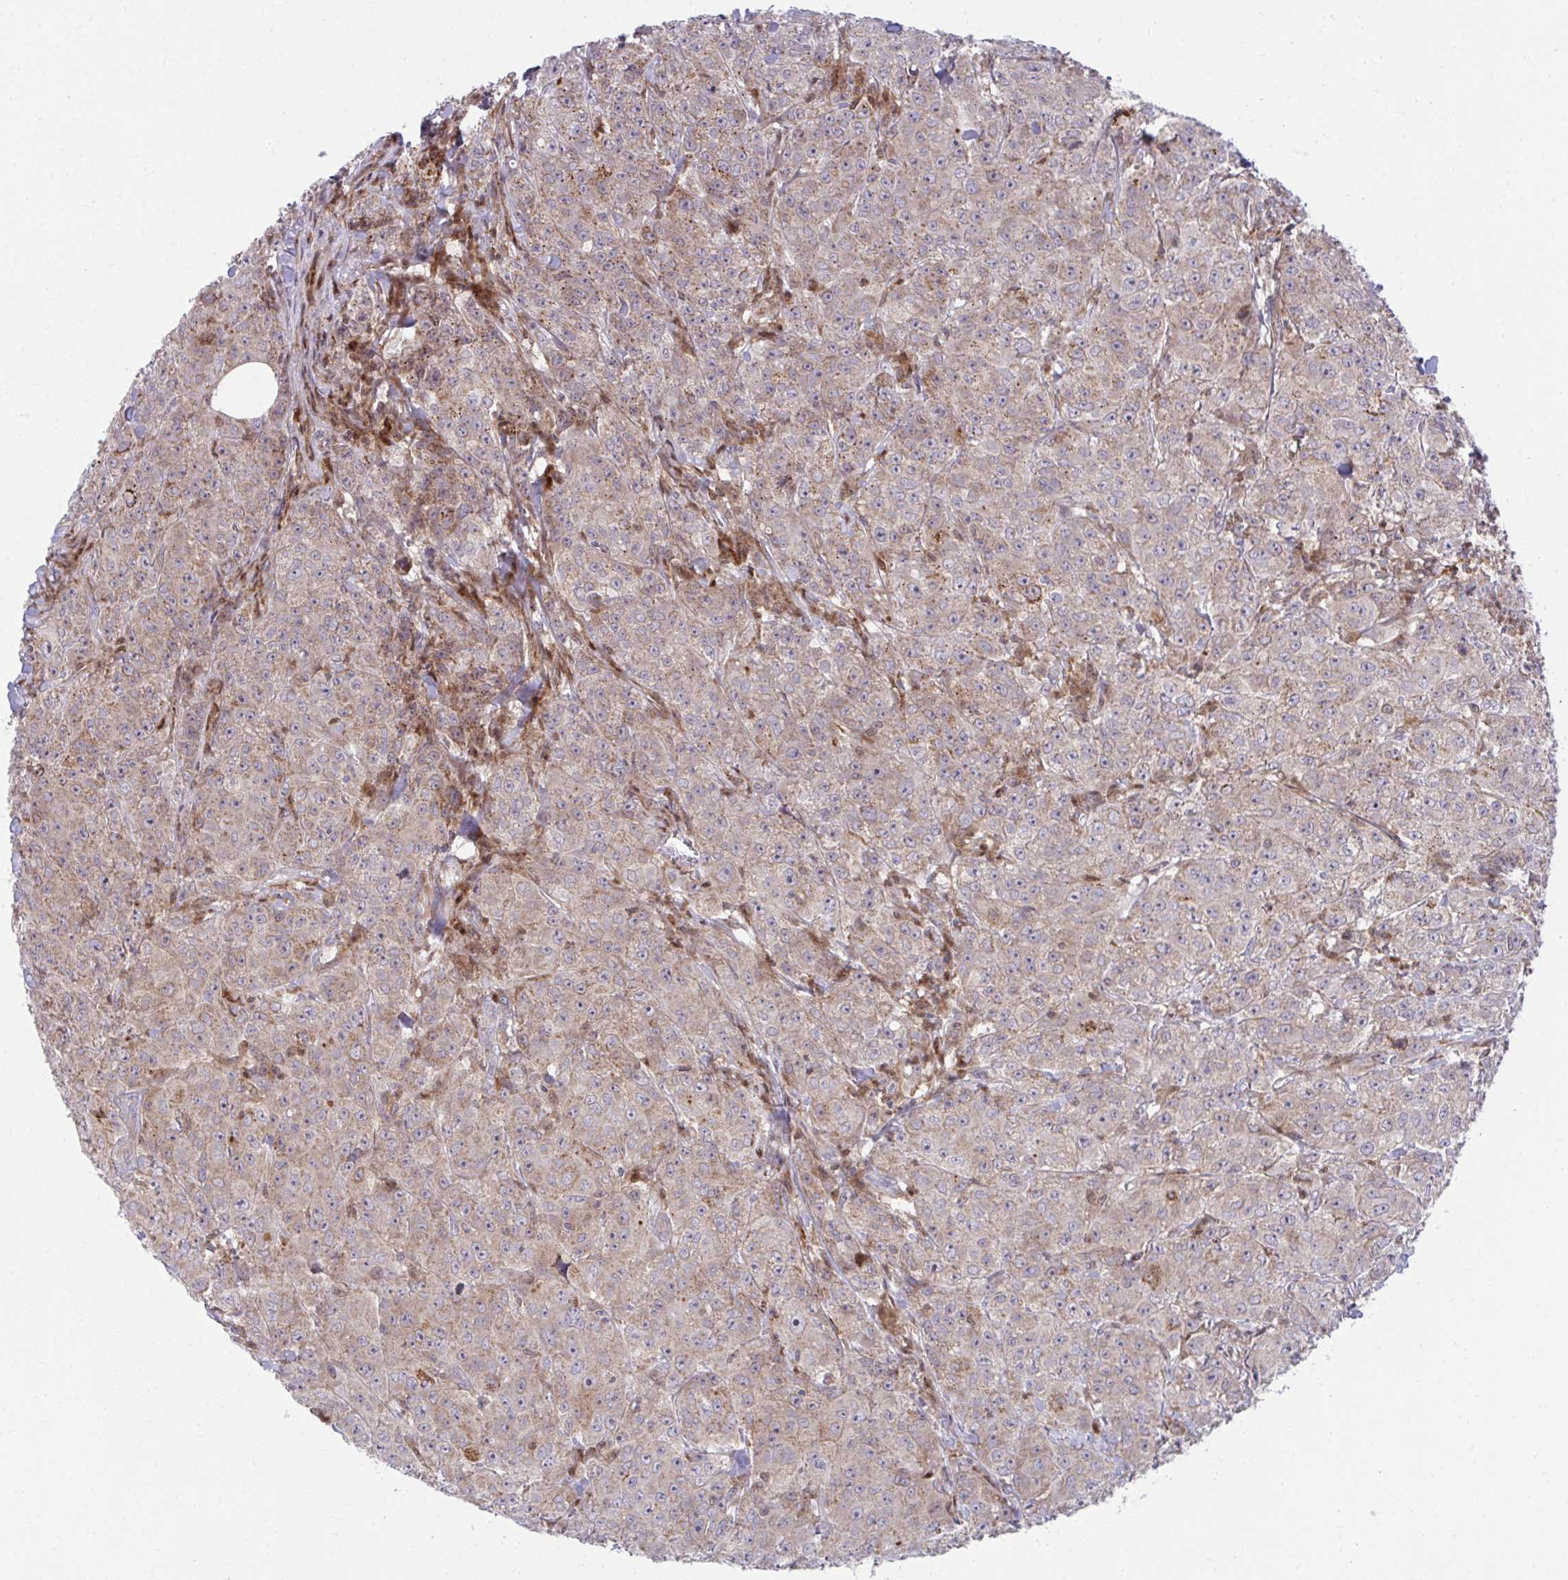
{"staining": {"intensity": "weak", "quantity": ">75%", "location": "cytoplasmic/membranous"}, "tissue": "breast cancer", "cell_type": "Tumor cells", "image_type": "cancer", "snomed": [{"axis": "morphology", "description": "Normal tissue, NOS"}, {"axis": "morphology", "description": "Duct carcinoma"}, {"axis": "topography", "description": "Breast"}], "caption": "The histopathology image shows staining of breast cancer (intraductal carcinoma), revealing weak cytoplasmic/membranous protein staining (brown color) within tumor cells.", "gene": "C16orf54", "patient": {"sex": "female", "age": 43}}